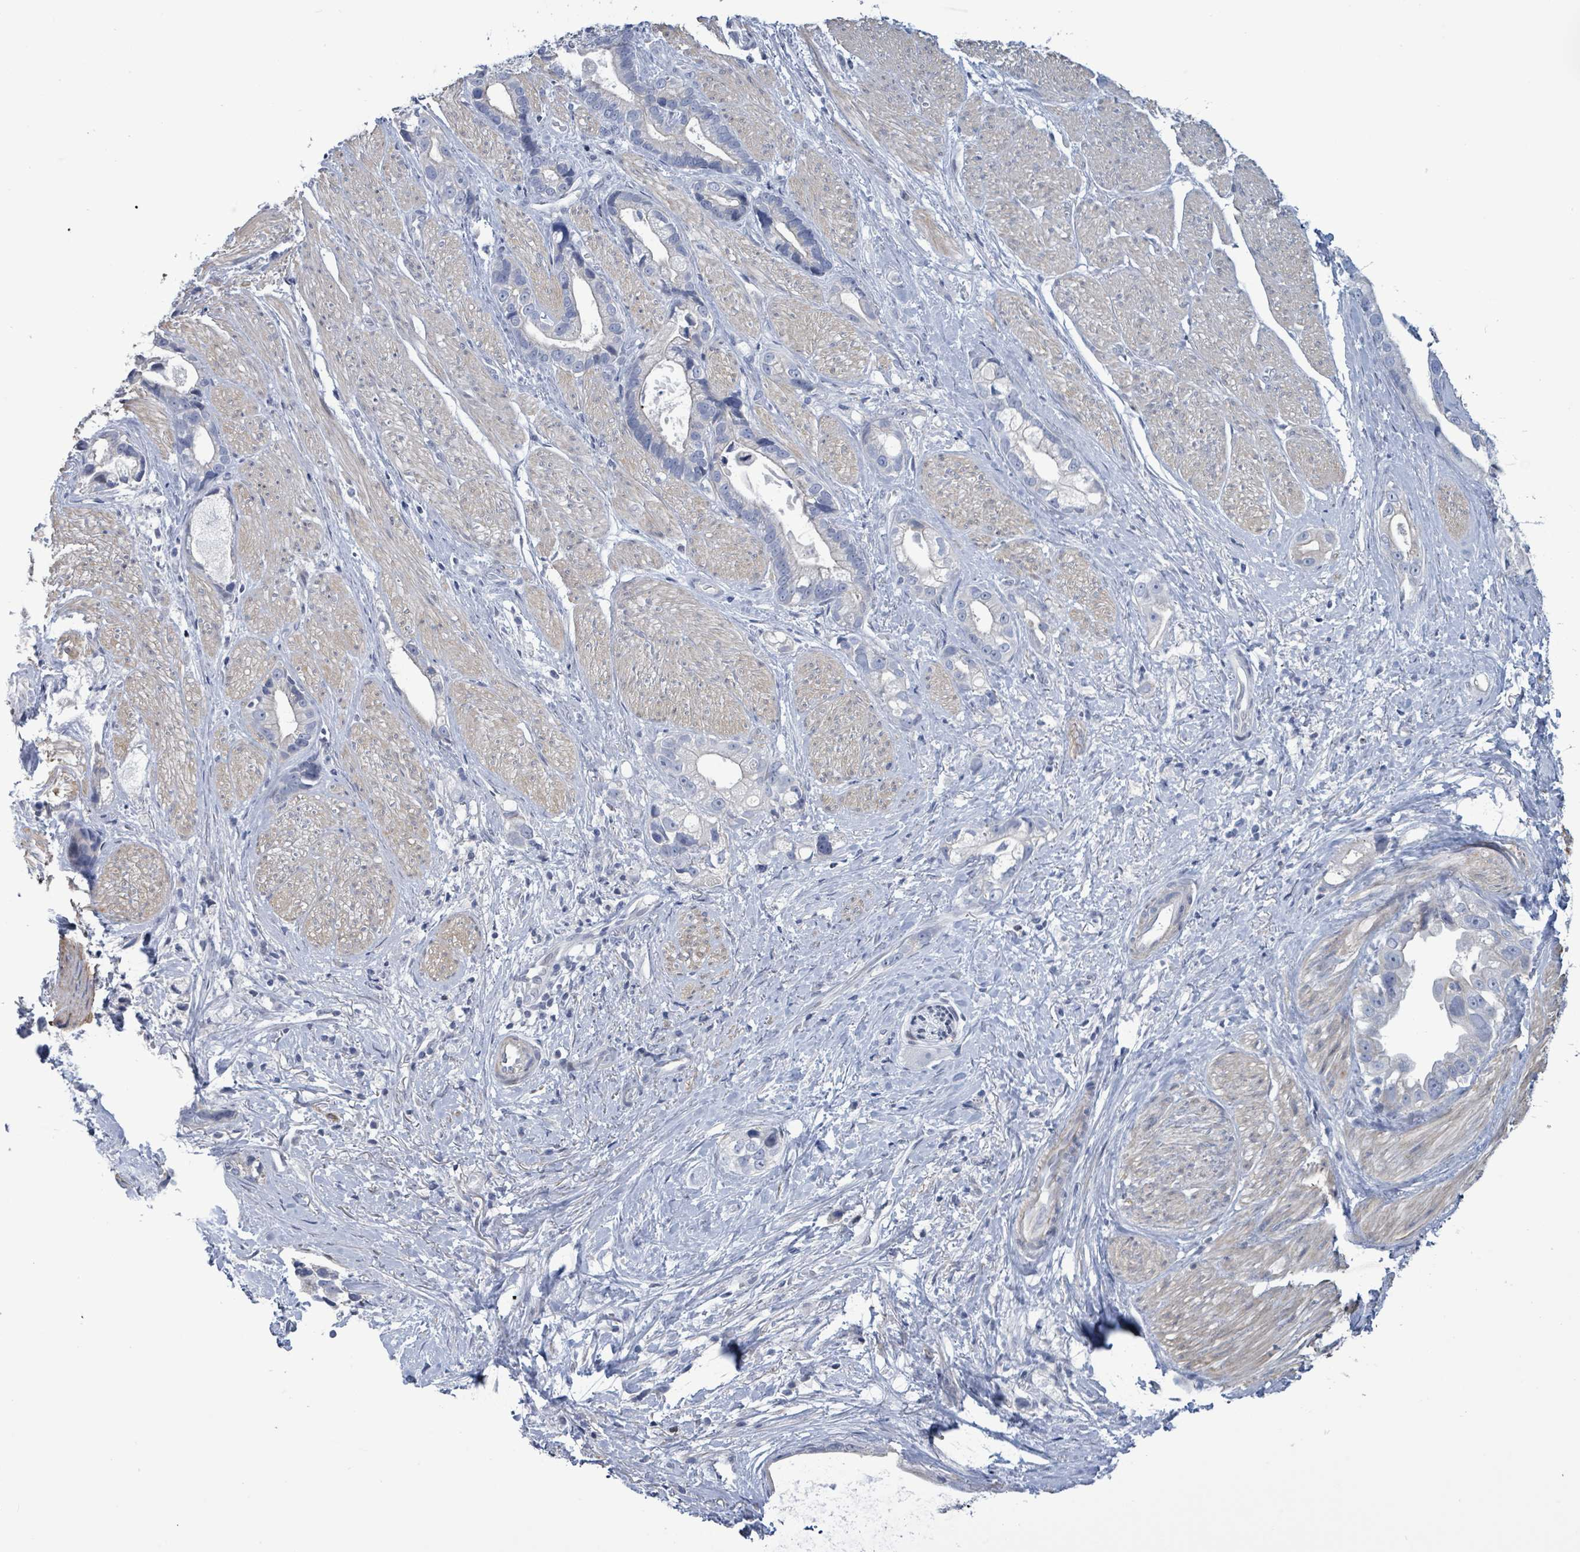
{"staining": {"intensity": "negative", "quantity": "none", "location": "none"}, "tissue": "stomach cancer", "cell_type": "Tumor cells", "image_type": "cancer", "snomed": [{"axis": "morphology", "description": "Adenocarcinoma, NOS"}, {"axis": "topography", "description": "Stomach"}], "caption": "Tumor cells show no significant positivity in stomach adenocarcinoma.", "gene": "NTN3", "patient": {"sex": "male", "age": 55}}